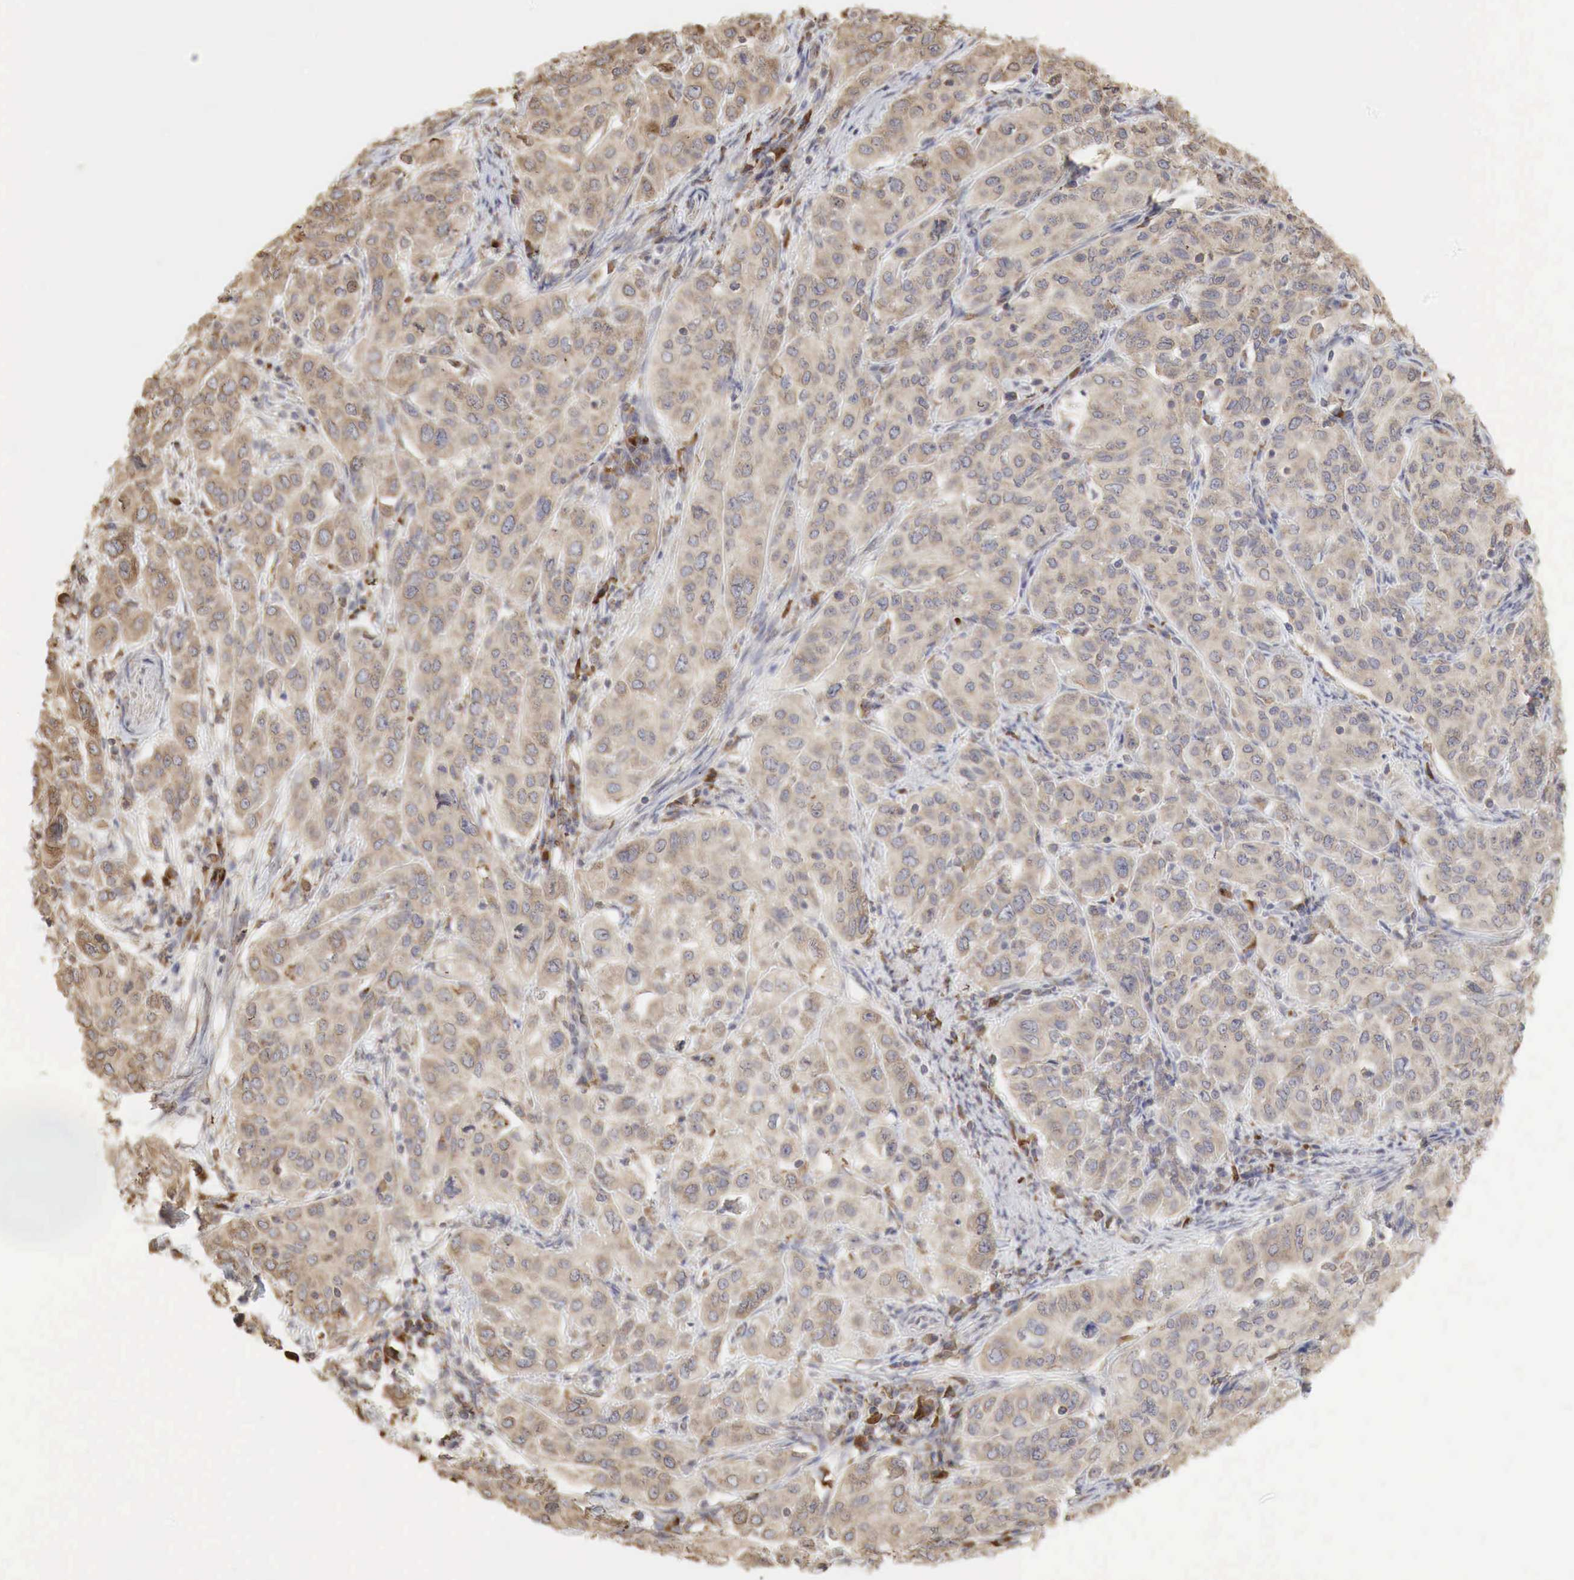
{"staining": {"intensity": "weak", "quantity": ">75%", "location": "cytoplasmic/membranous"}, "tissue": "cervical cancer", "cell_type": "Tumor cells", "image_type": "cancer", "snomed": [{"axis": "morphology", "description": "Squamous cell carcinoma, NOS"}, {"axis": "topography", "description": "Cervix"}], "caption": "Tumor cells demonstrate low levels of weak cytoplasmic/membranous staining in approximately >75% of cells in human squamous cell carcinoma (cervical).", "gene": "PABPC5", "patient": {"sex": "female", "age": 38}}